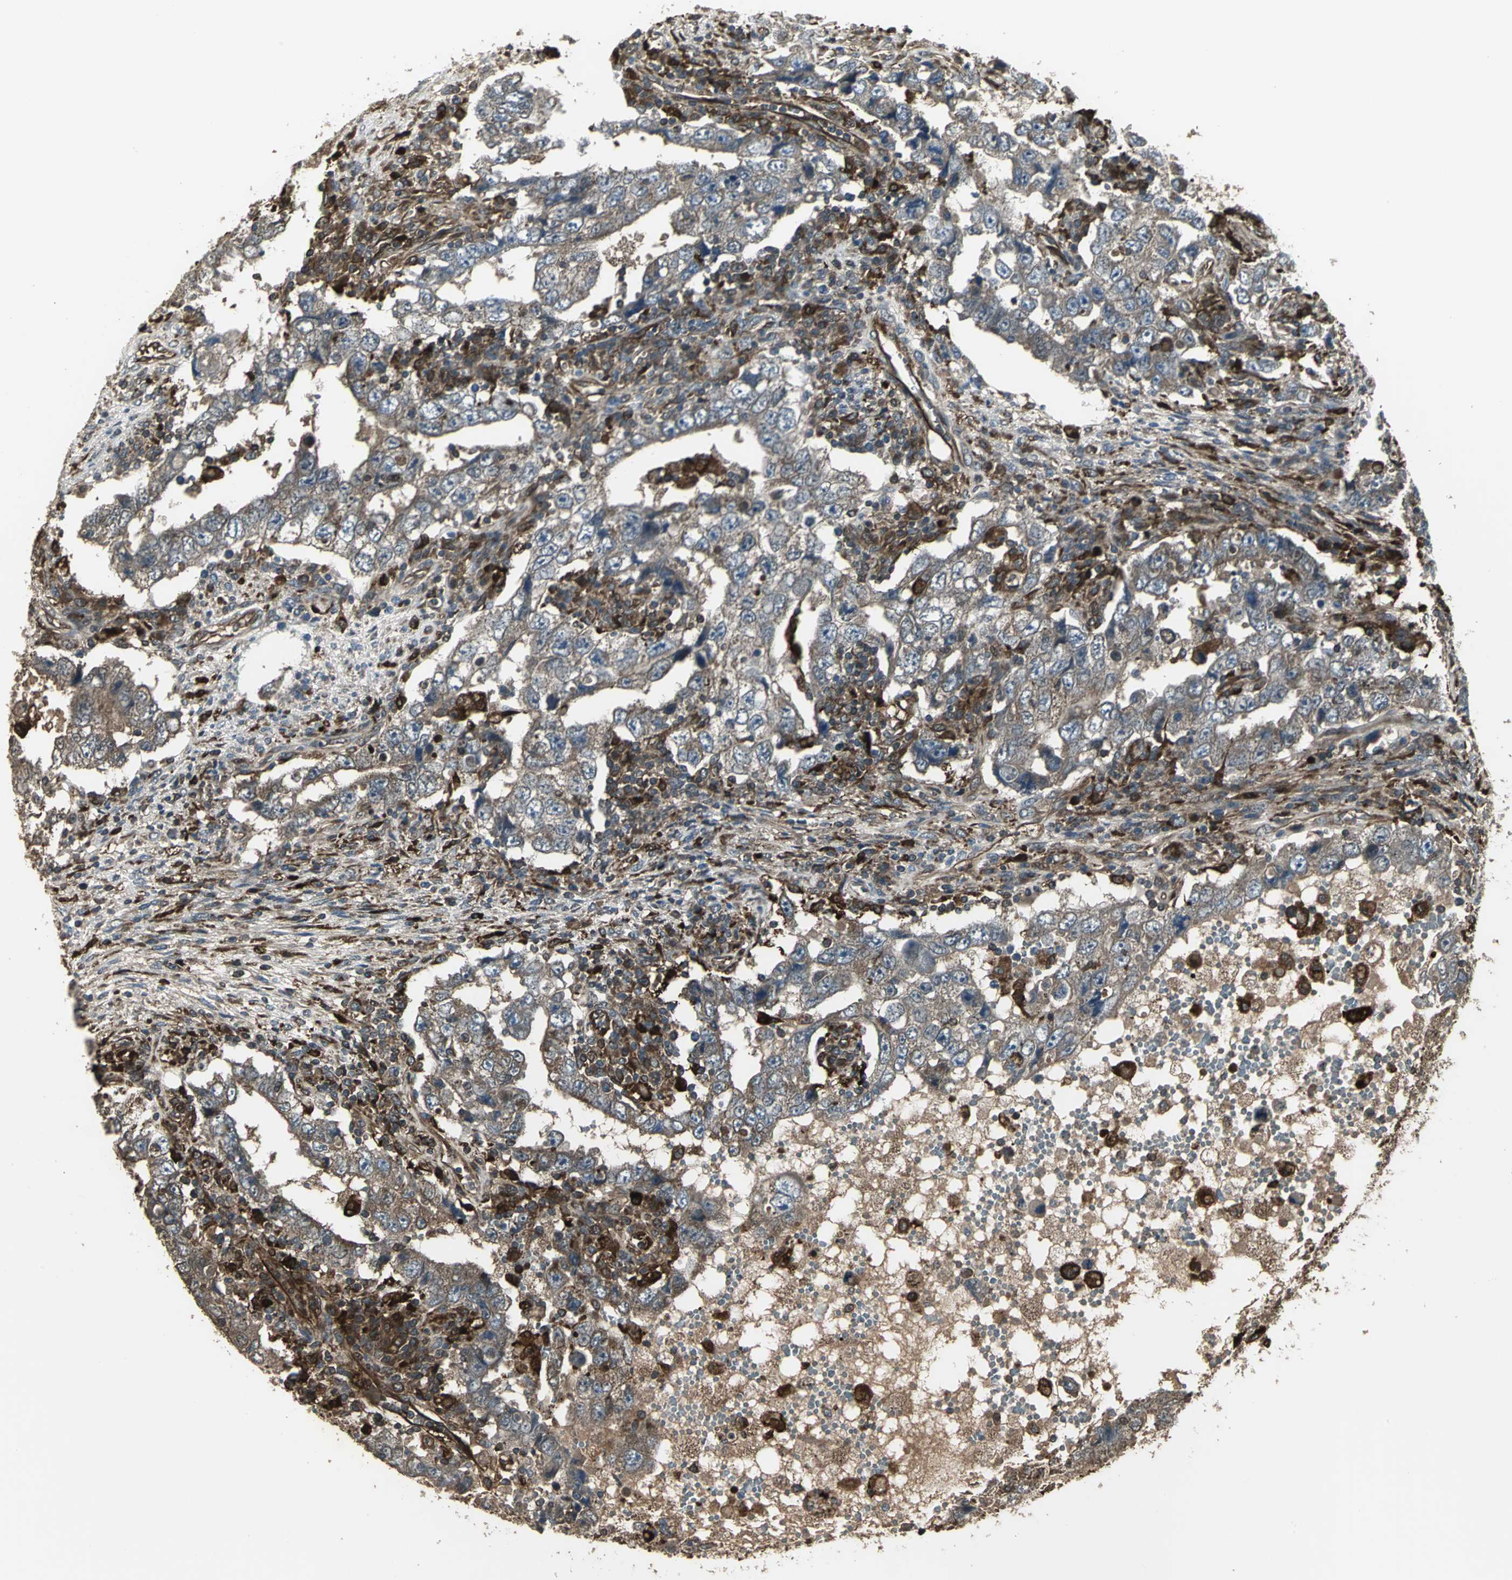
{"staining": {"intensity": "moderate", "quantity": ">75%", "location": "cytoplasmic/membranous"}, "tissue": "testis cancer", "cell_type": "Tumor cells", "image_type": "cancer", "snomed": [{"axis": "morphology", "description": "Carcinoma, Embryonal, NOS"}, {"axis": "topography", "description": "Testis"}], "caption": "Immunohistochemistry (IHC) staining of testis cancer, which exhibits medium levels of moderate cytoplasmic/membranous positivity in about >75% of tumor cells indicating moderate cytoplasmic/membranous protein staining. The staining was performed using DAB (3,3'-diaminobenzidine) (brown) for protein detection and nuclei were counterstained in hematoxylin (blue).", "gene": "PRXL2B", "patient": {"sex": "male", "age": 26}}